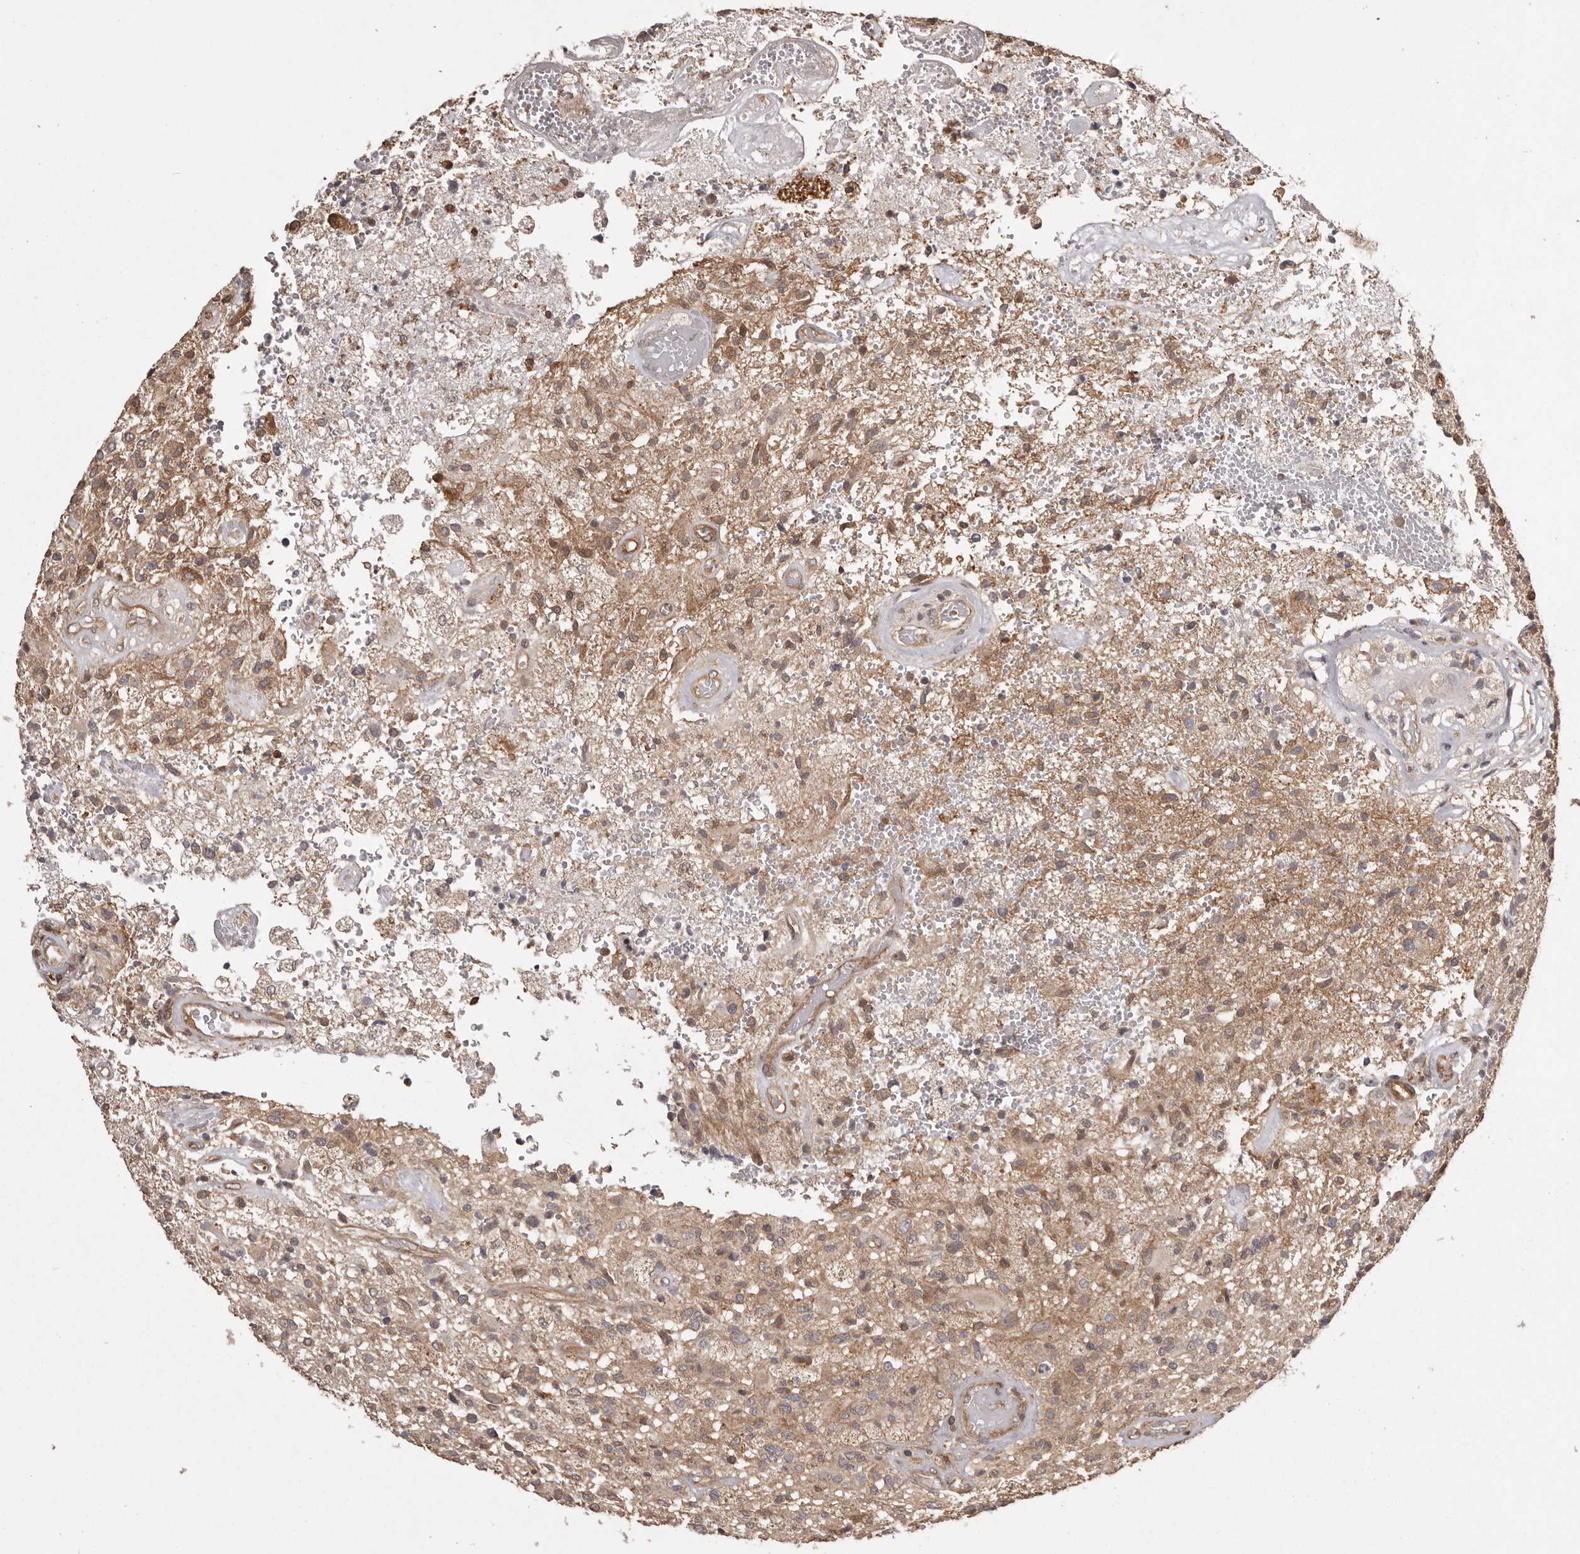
{"staining": {"intensity": "weak", "quantity": "25%-75%", "location": "cytoplasmic/membranous"}, "tissue": "glioma", "cell_type": "Tumor cells", "image_type": "cancer", "snomed": [{"axis": "morphology", "description": "Glioma, malignant, High grade"}, {"axis": "topography", "description": "Brain"}], "caption": "Malignant glioma (high-grade) stained for a protein (brown) displays weak cytoplasmic/membranous positive expression in about 25%-75% of tumor cells.", "gene": "NFKBIA", "patient": {"sex": "male", "age": 72}}